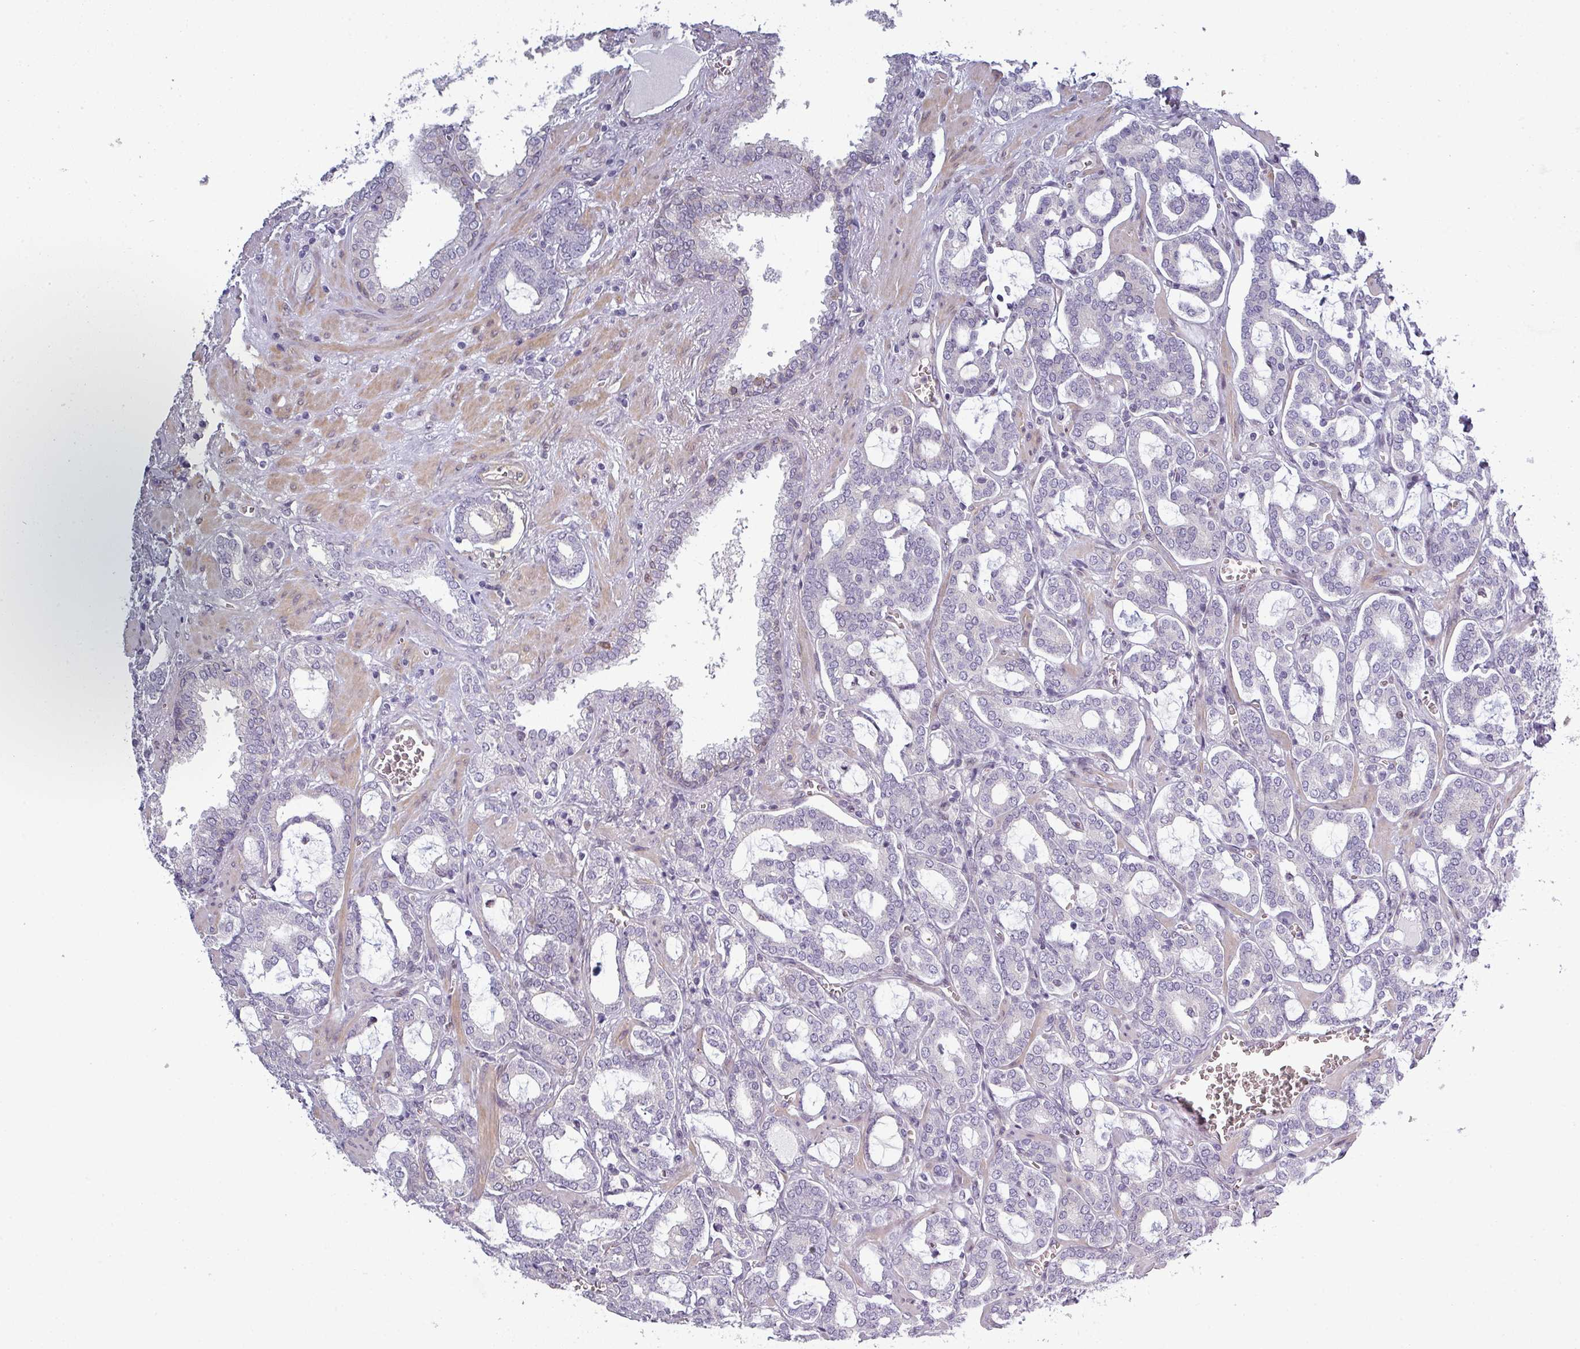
{"staining": {"intensity": "negative", "quantity": "none", "location": "none"}, "tissue": "prostate cancer", "cell_type": "Tumor cells", "image_type": "cancer", "snomed": [{"axis": "morphology", "description": "Adenocarcinoma, High grade"}, {"axis": "topography", "description": "Prostate and seminal vesicle, NOS"}], "caption": "This is a micrograph of IHC staining of prostate high-grade adenocarcinoma, which shows no positivity in tumor cells.", "gene": "PRAMEF12", "patient": {"sex": "male", "age": 67}}